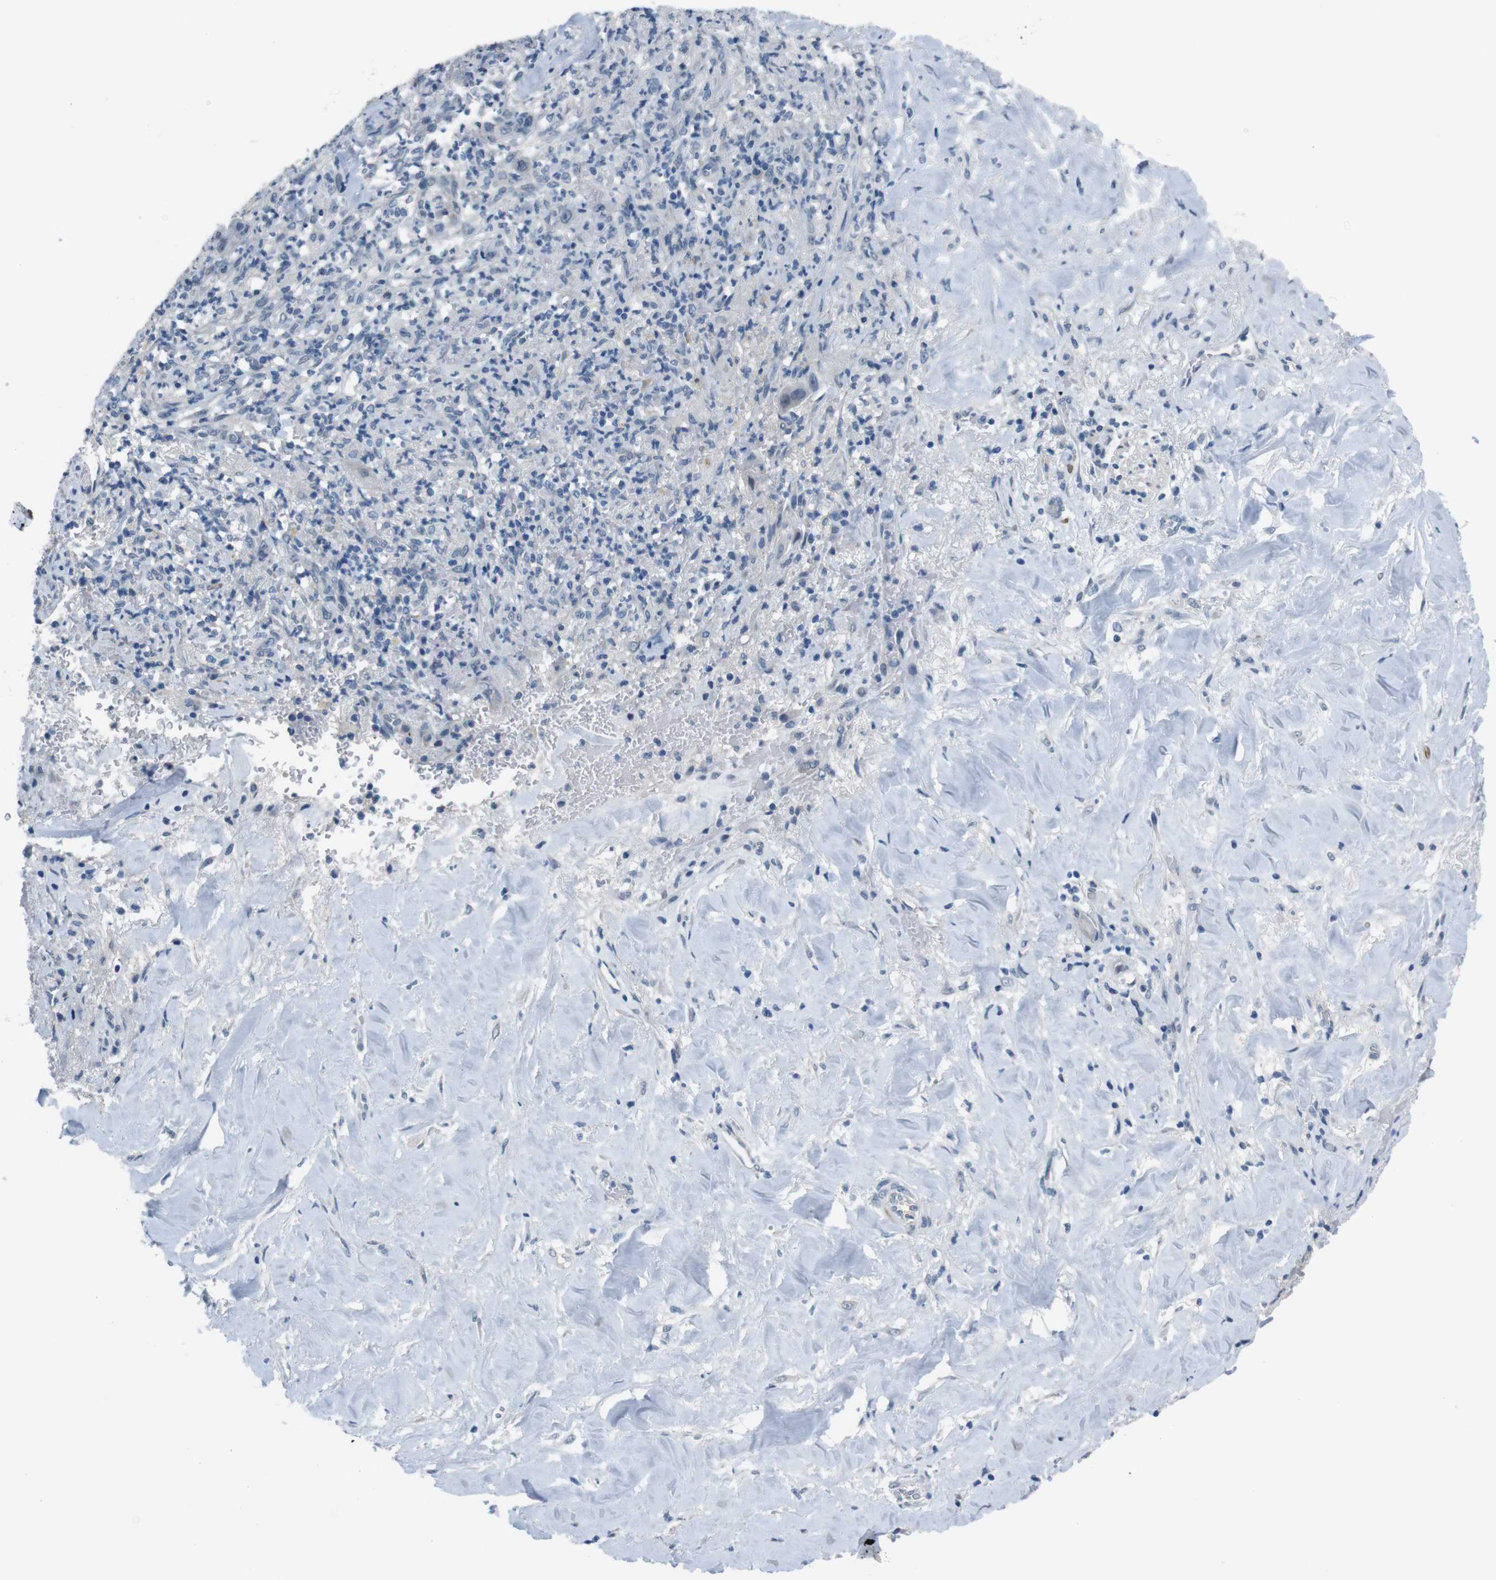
{"staining": {"intensity": "negative", "quantity": "none", "location": "none"}, "tissue": "liver cancer", "cell_type": "Tumor cells", "image_type": "cancer", "snomed": [{"axis": "morphology", "description": "Cholangiocarcinoma"}, {"axis": "topography", "description": "Liver"}], "caption": "The immunohistochemistry (IHC) photomicrograph has no significant staining in tumor cells of liver cancer (cholangiocarcinoma) tissue.", "gene": "HRH2", "patient": {"sex": "female", "age": 67}}